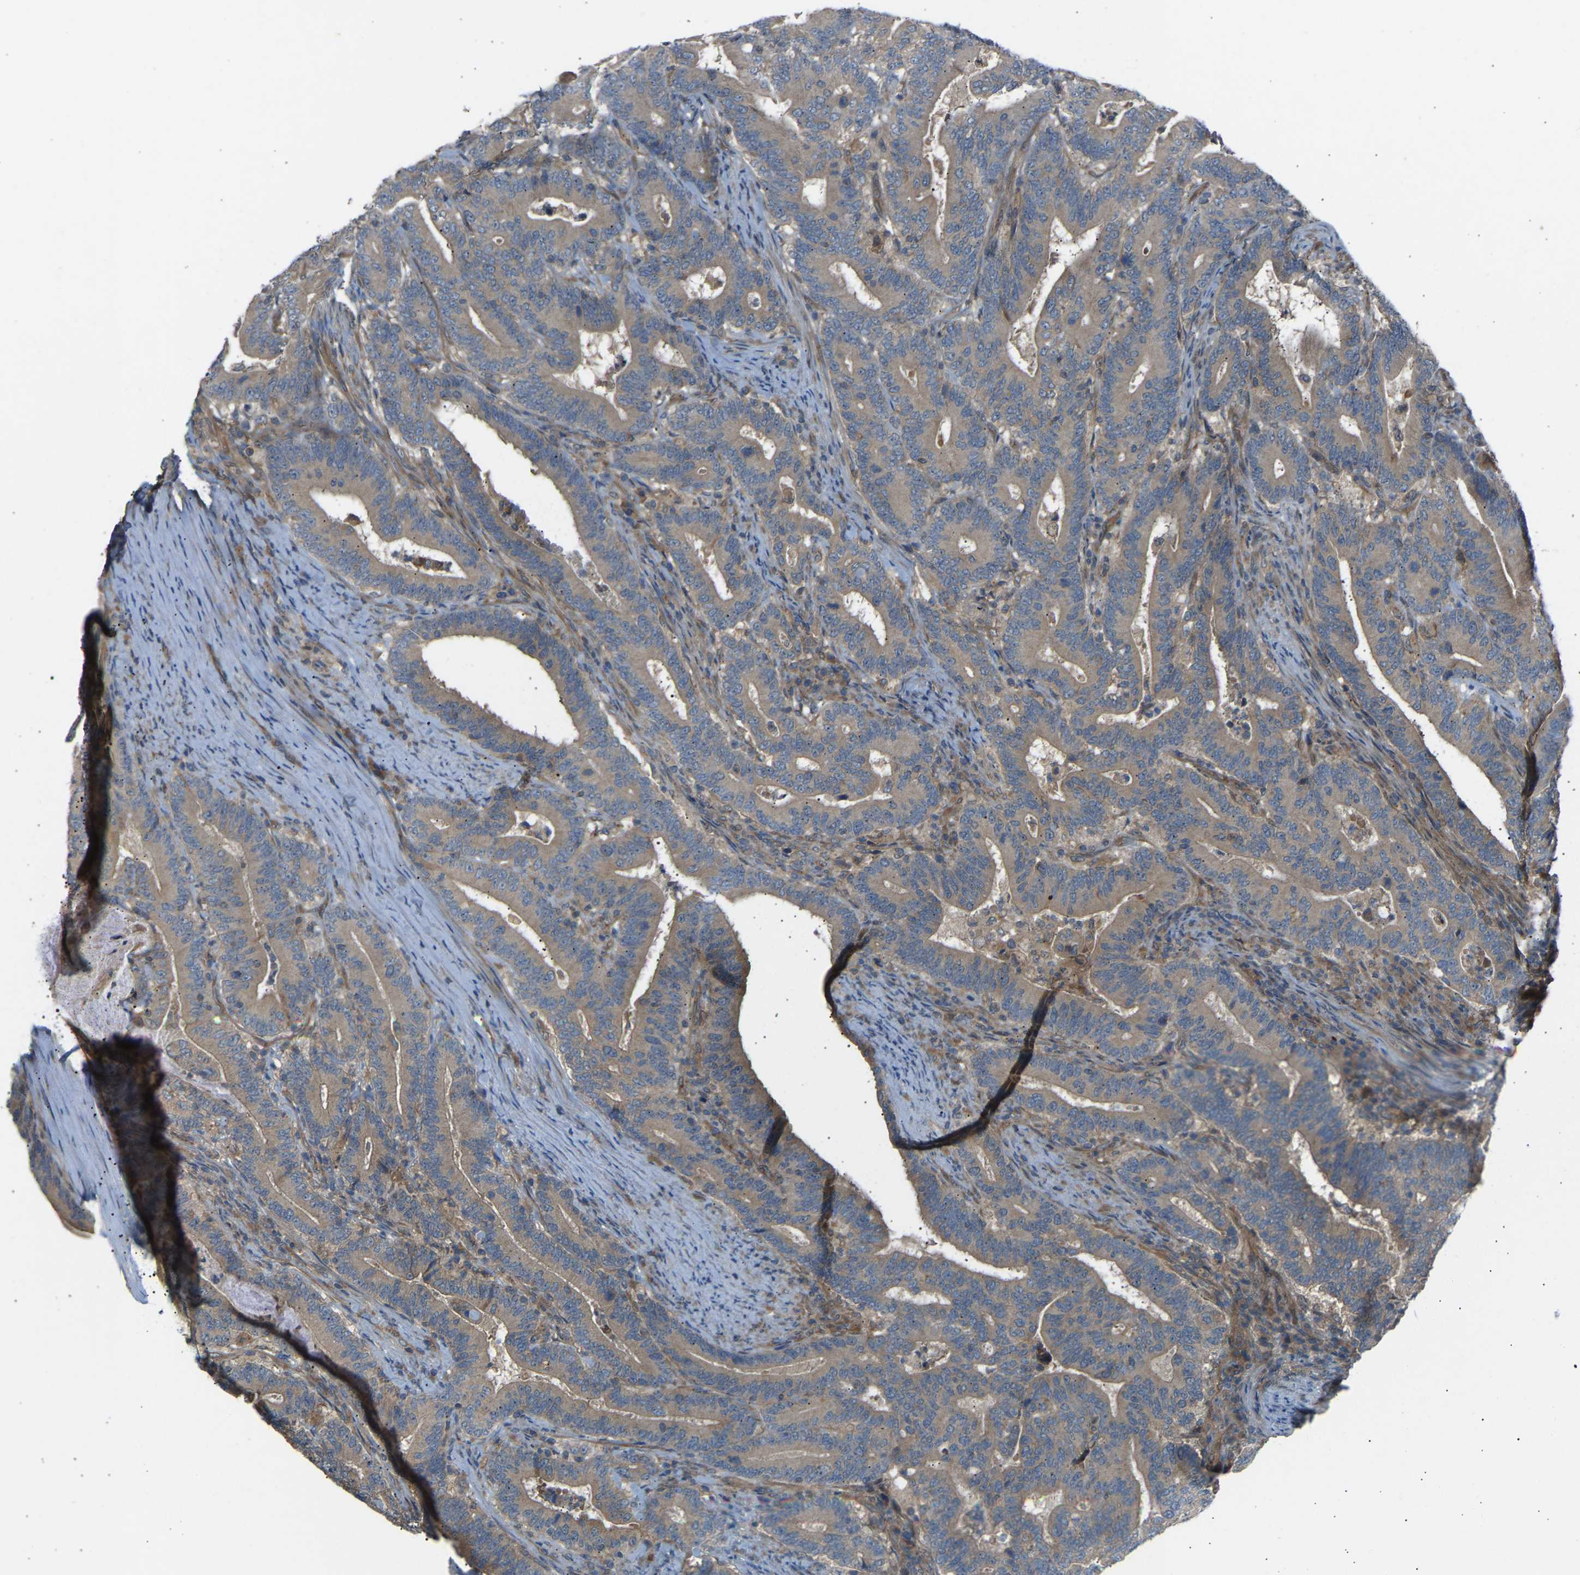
{"staining": {"intensity": "weak", "quantity": ">75%", "location": "cytoplasmic/membranous"}, "tissue": "colorectal cancer", "cell_type": "Tumor cells", "image_type": "cancer", "snomed": [{"axis": "morphology", "description": "Adenocarcinoma, NOS"}, {"axis": "topography", "description": "Colon"}], "caption": "IHC (DAB (3,3'-diaminobenzidine)) staining of human adenocarcinoma (colorectal) displays weak cytoplasmic/membranous protein expression in about >75% of tumor cells.", "gene": "GAS2L1", "patient": {"sex": "female", "age": 66}}